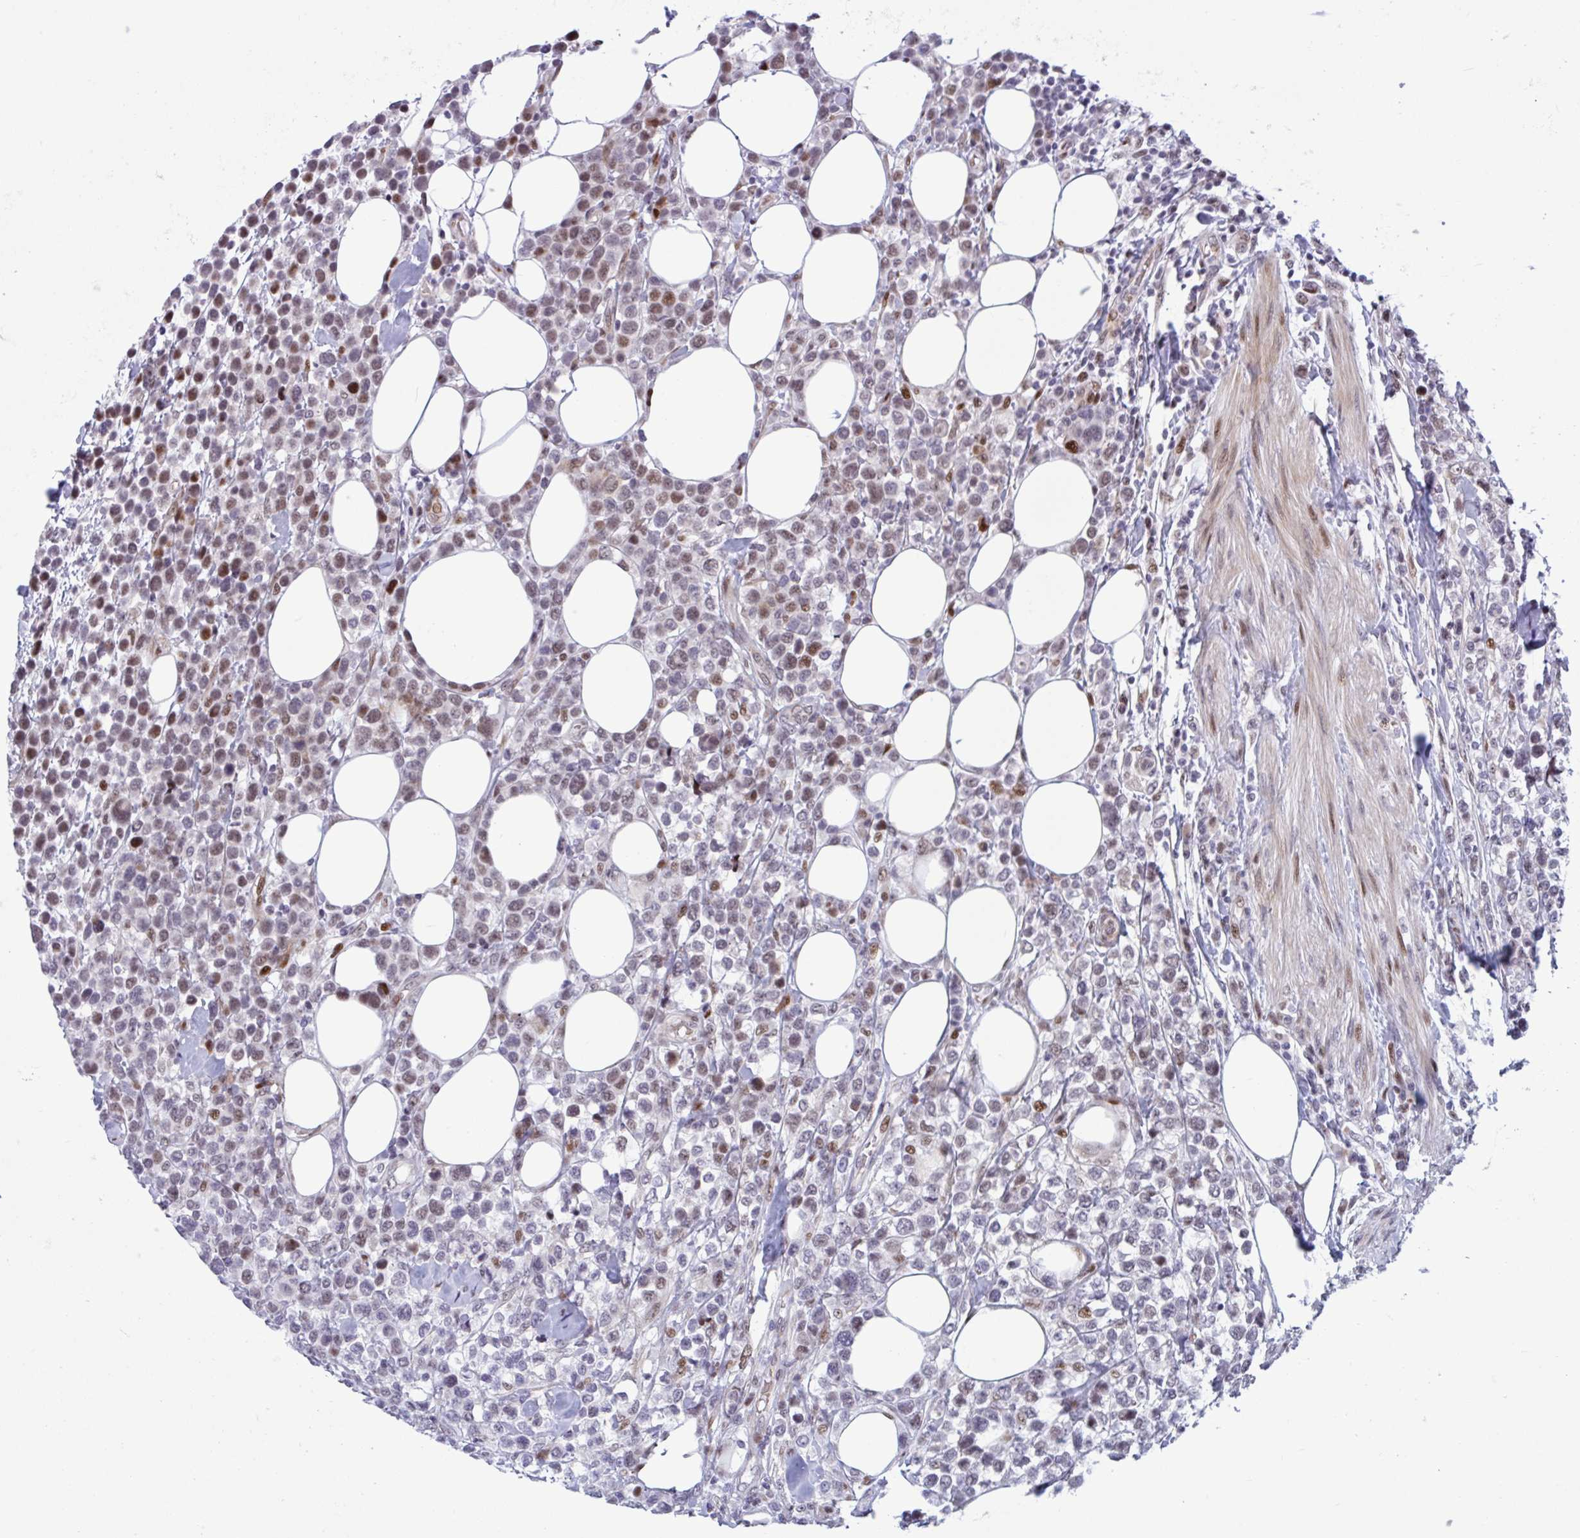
{"staining": {"intensity": "moderate", "quantity": "25%-75%", "location": "nuclear"}, "tissue": "lymphoma", "cell_type": "Tumor cells", "image_type": "cancer", "snomed": [{"axis": "morphology", "description": "Malignant lymphoma, non-Hodgkin's type, High grade"}, {"axis": "topography", "description": "Soft tissue"}], "caption": "Moderate nuclear positivity for a protein is present in approximately 25%-75% of tumor cells of lymphoma using IHC.", "gene": "RBL1", "patient": {"sex": "female", "age": 56}}